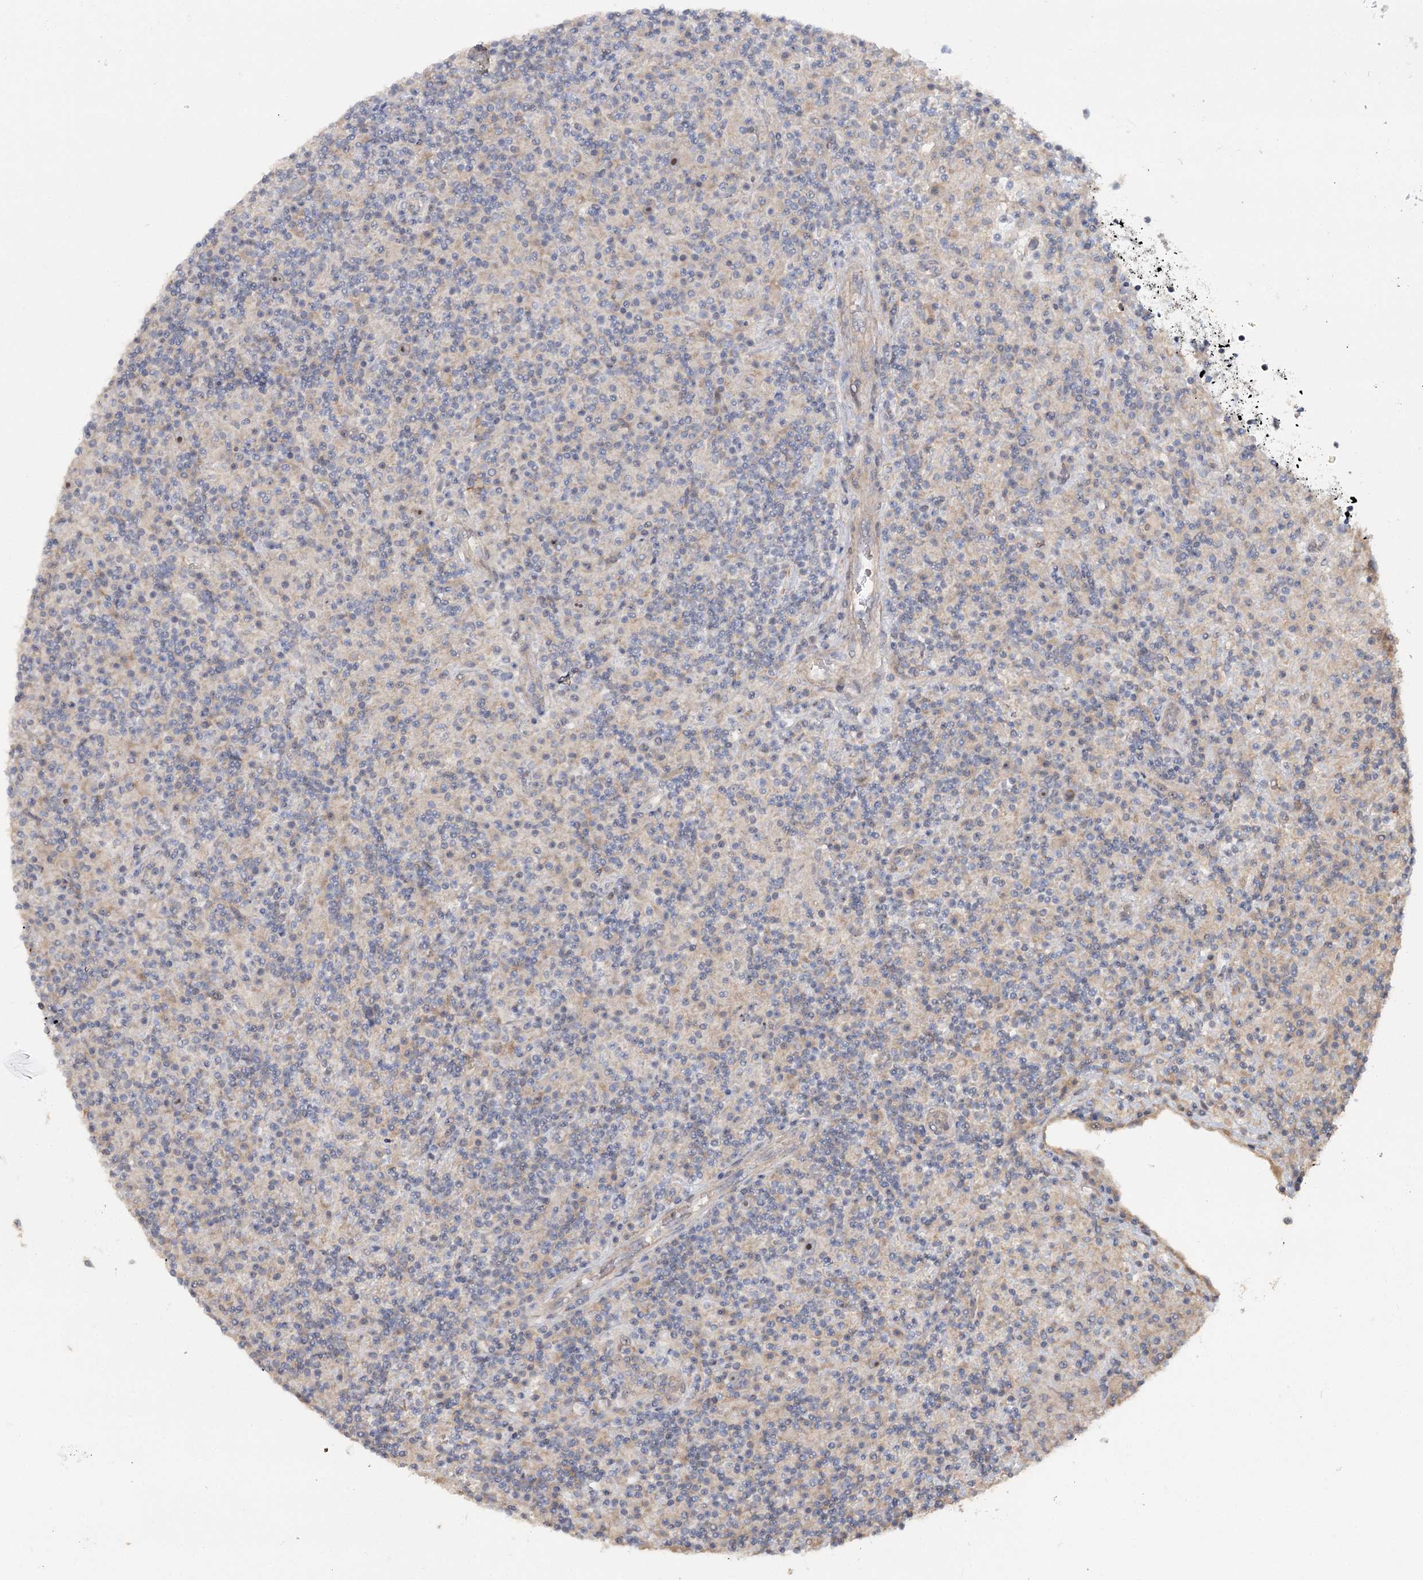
{"staining": {"intensity": "negative", "quantity": "none", "location": "none"}, "tissue": "lymphoma", "cell_type": "Tumor cells", "image_type": "cancer", "snomed": [{"axis": "morphology", "description": "Hodgkin's disease, NOS"}, {"axis": "topography", "description": "Lymph node"}], "caption": "High power microscopy photomicrograph of an immunohistochemistry (IHC) photomicrograph of lymphoma, revealing no significant expression in tumor cells. Nuclei are stained in blue.", "gene": "ANGPTL5", "patient": {"sex": "male", "age": 70}}